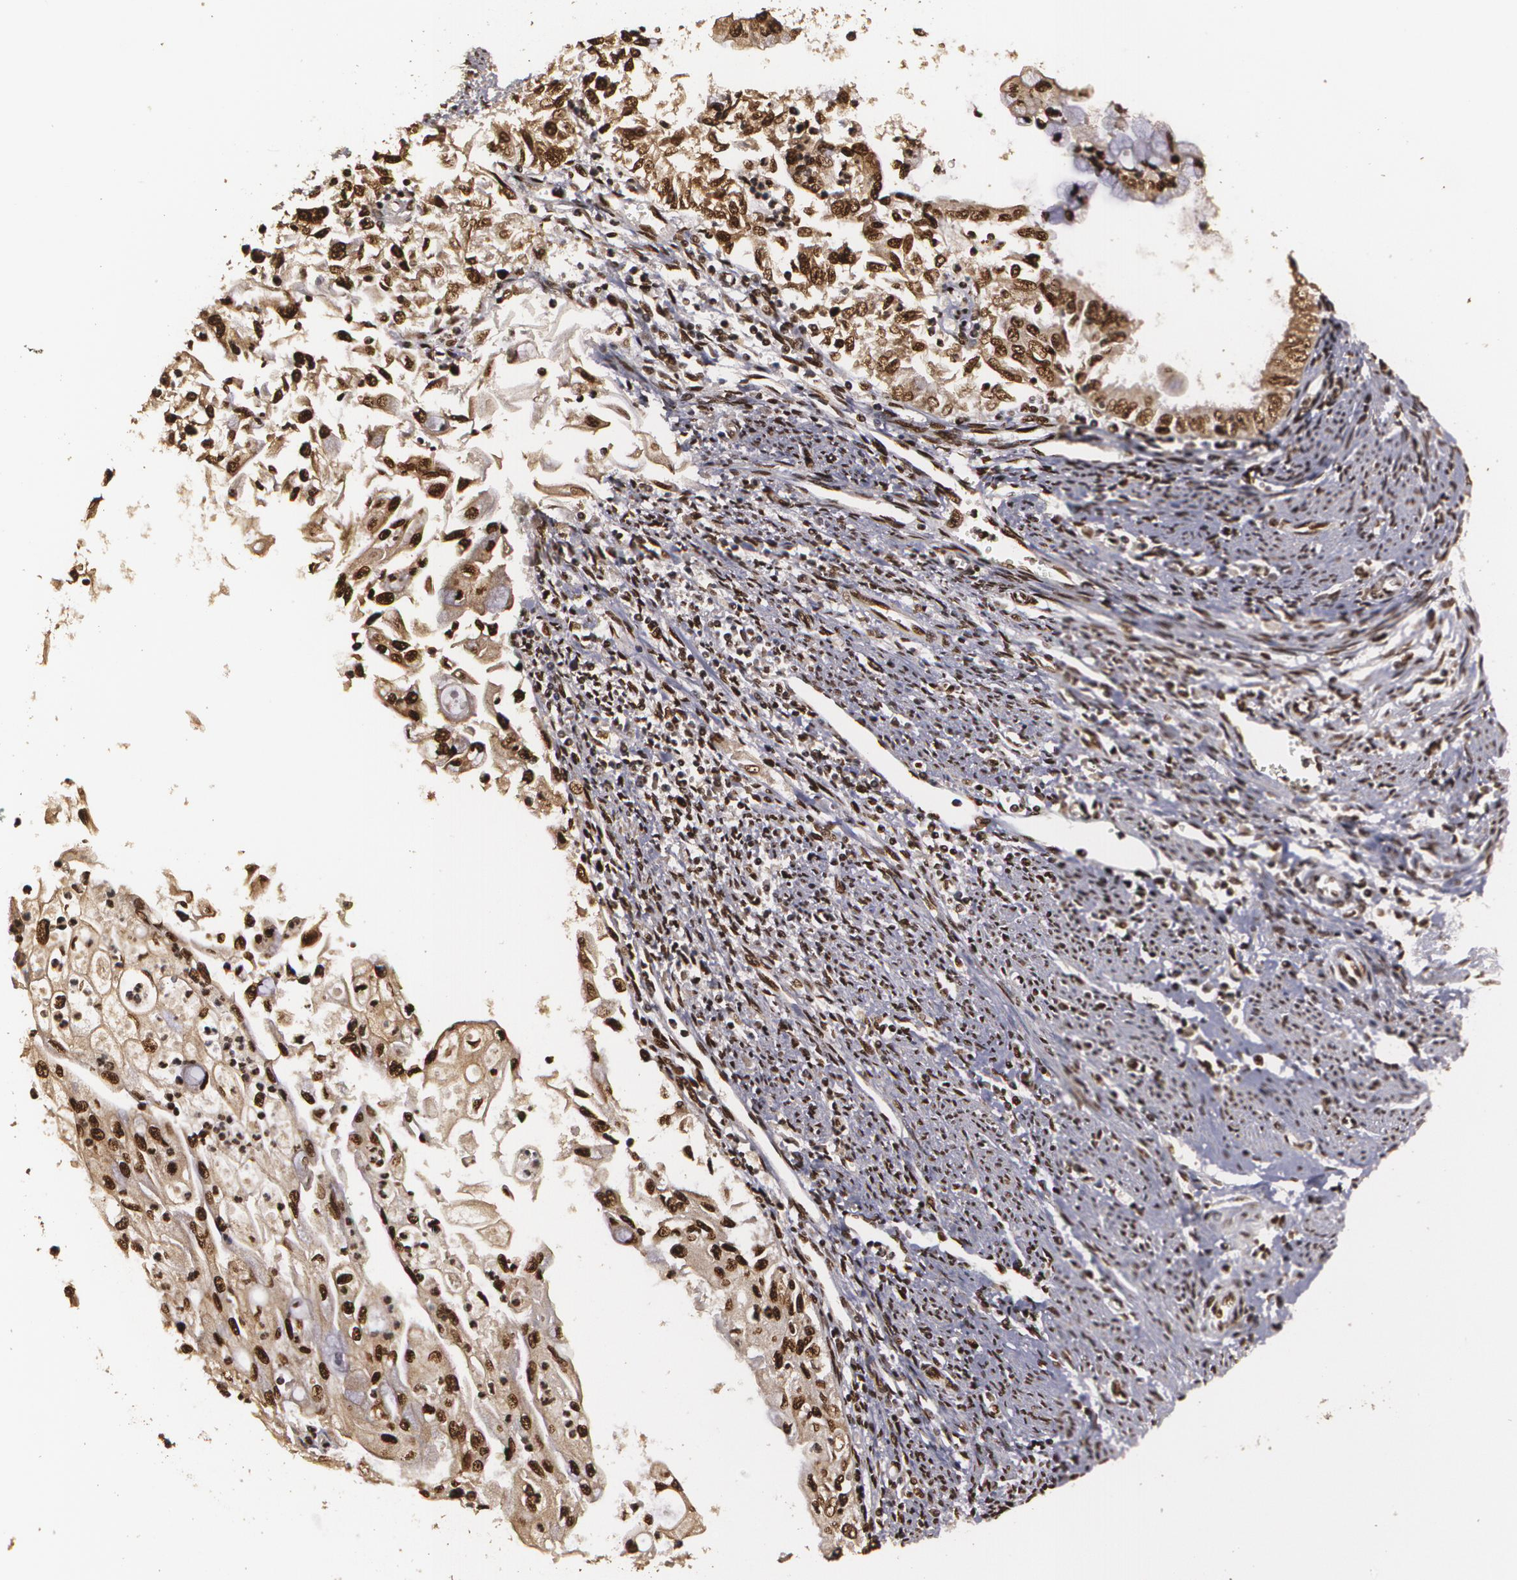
{"staining": {"intensity": "strong", "quantity": ">75%", "location": "cytoplasmic/membranous,nuclear"}, "tissue": "endometrial cancer", "cell_type": "Tumor cells", "image_type": "cancer", "snomed": [{"axis": "morphology", "description": "Adenocarcinoma, NOS"}, {"axis": "topography", "description": "Endometrium"}], "caption": "Endometrial adenocarcinoma stained with a protein marker exhibits strong staining in tumor cells.", "gene": "RCOR1", "patient": {"sex": "female", "age": 75}}